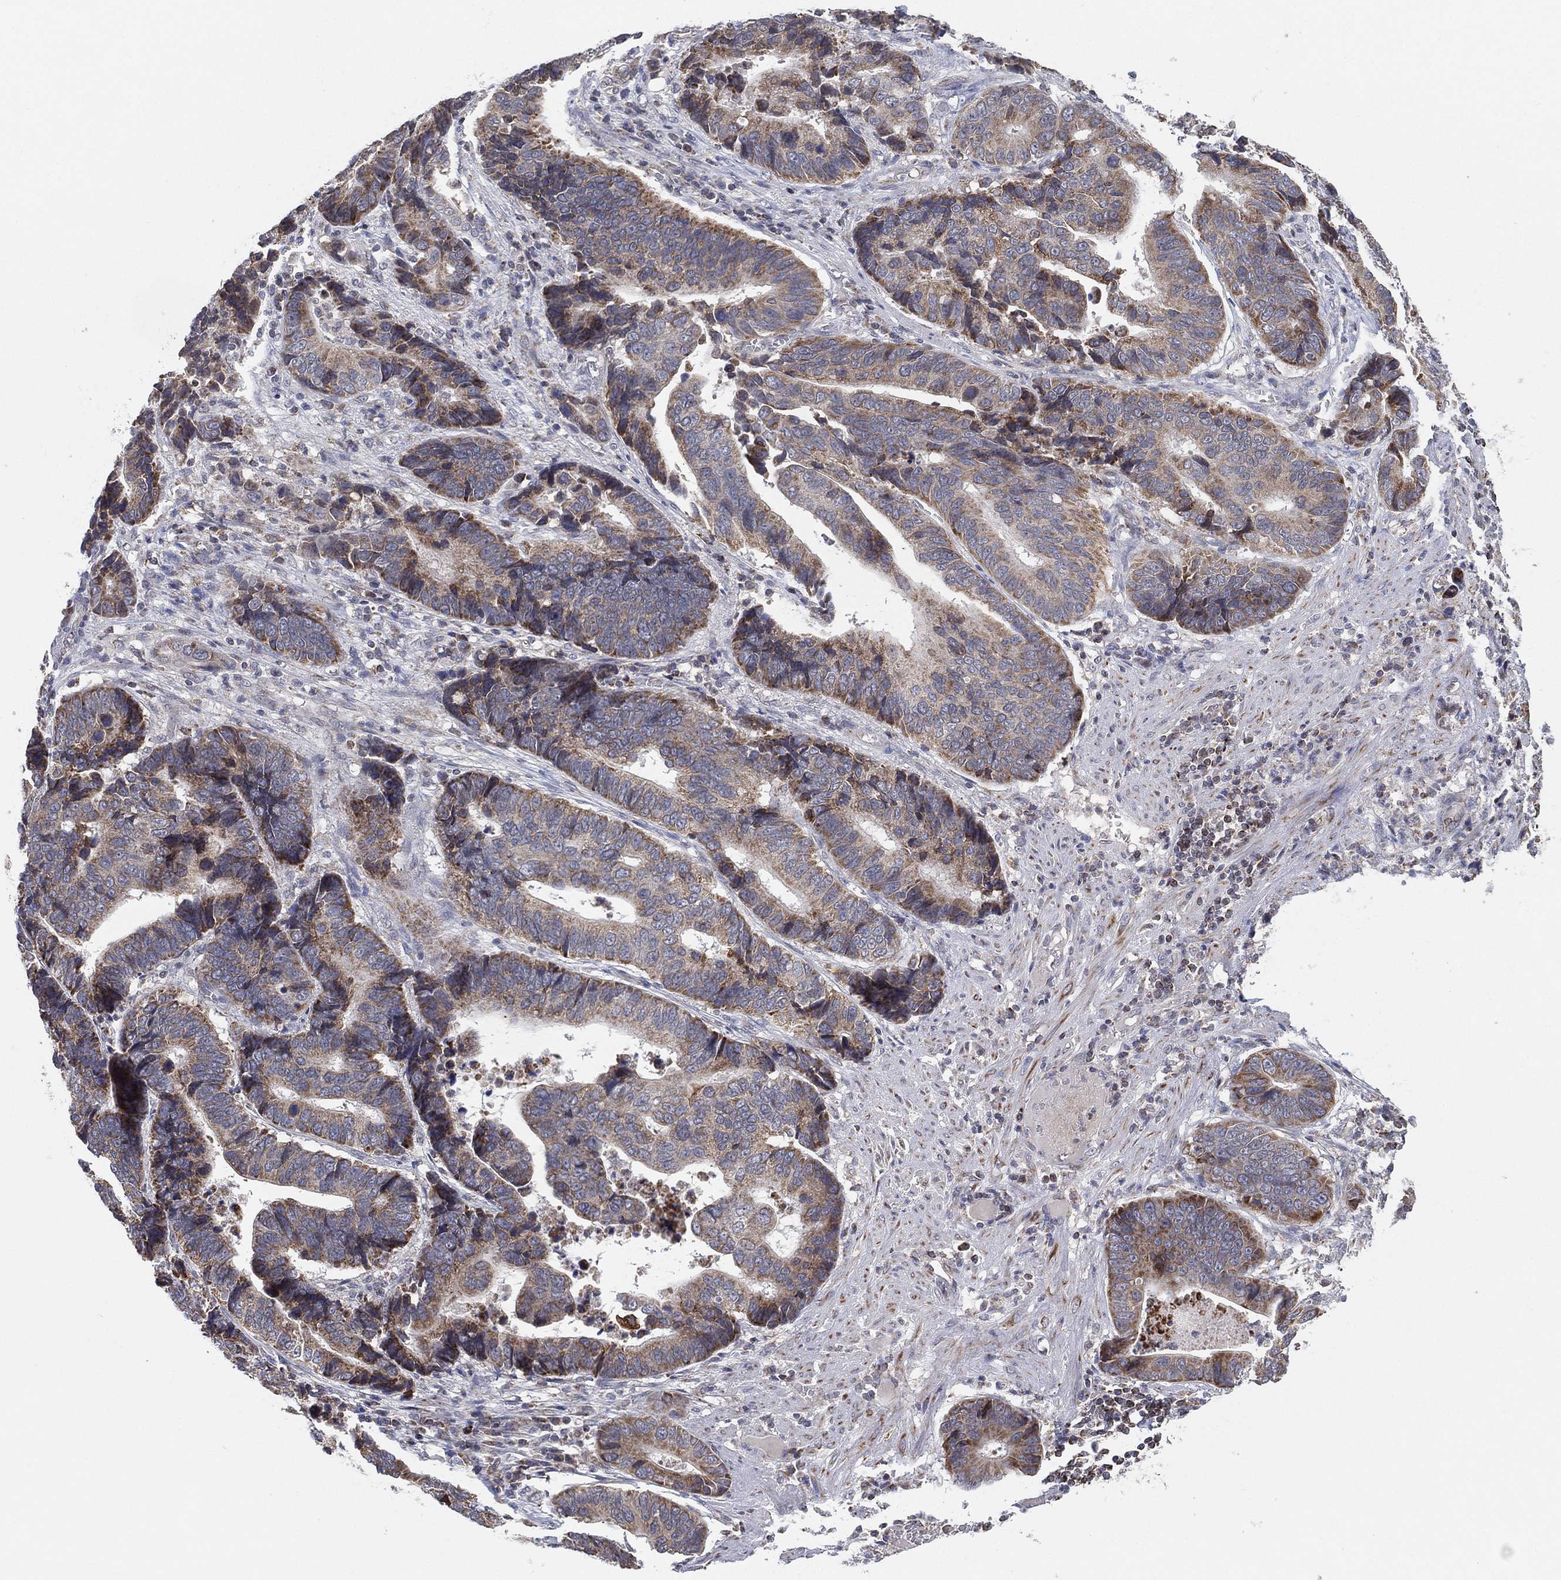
{"staining": {"intensity": "moderate", "quantity": "25%-75%", "location": "cytoplasmic/membranous"}, "tissue": "stomach cancer", "cell_type": "Tumor cells", "image_type": "cancer", "snomed": [{"axis": "morphology", "description": "Adenocarcinoma, NOS"}, {"axis": "topography", "description": "Stomach"}], "caption": "Stomach cancer tissue reveals moderate cytoplasmic/membranous positivity in approximately 25%-75% of tumor cells The staining was performed using DAB (3,3'-diaminobenzidine), with brown indicating positive protein expression. Nuclei are stained blue with hematoxylin.", "gene": "PSMG4", "patient": {"sex": "male", "age": 84}}